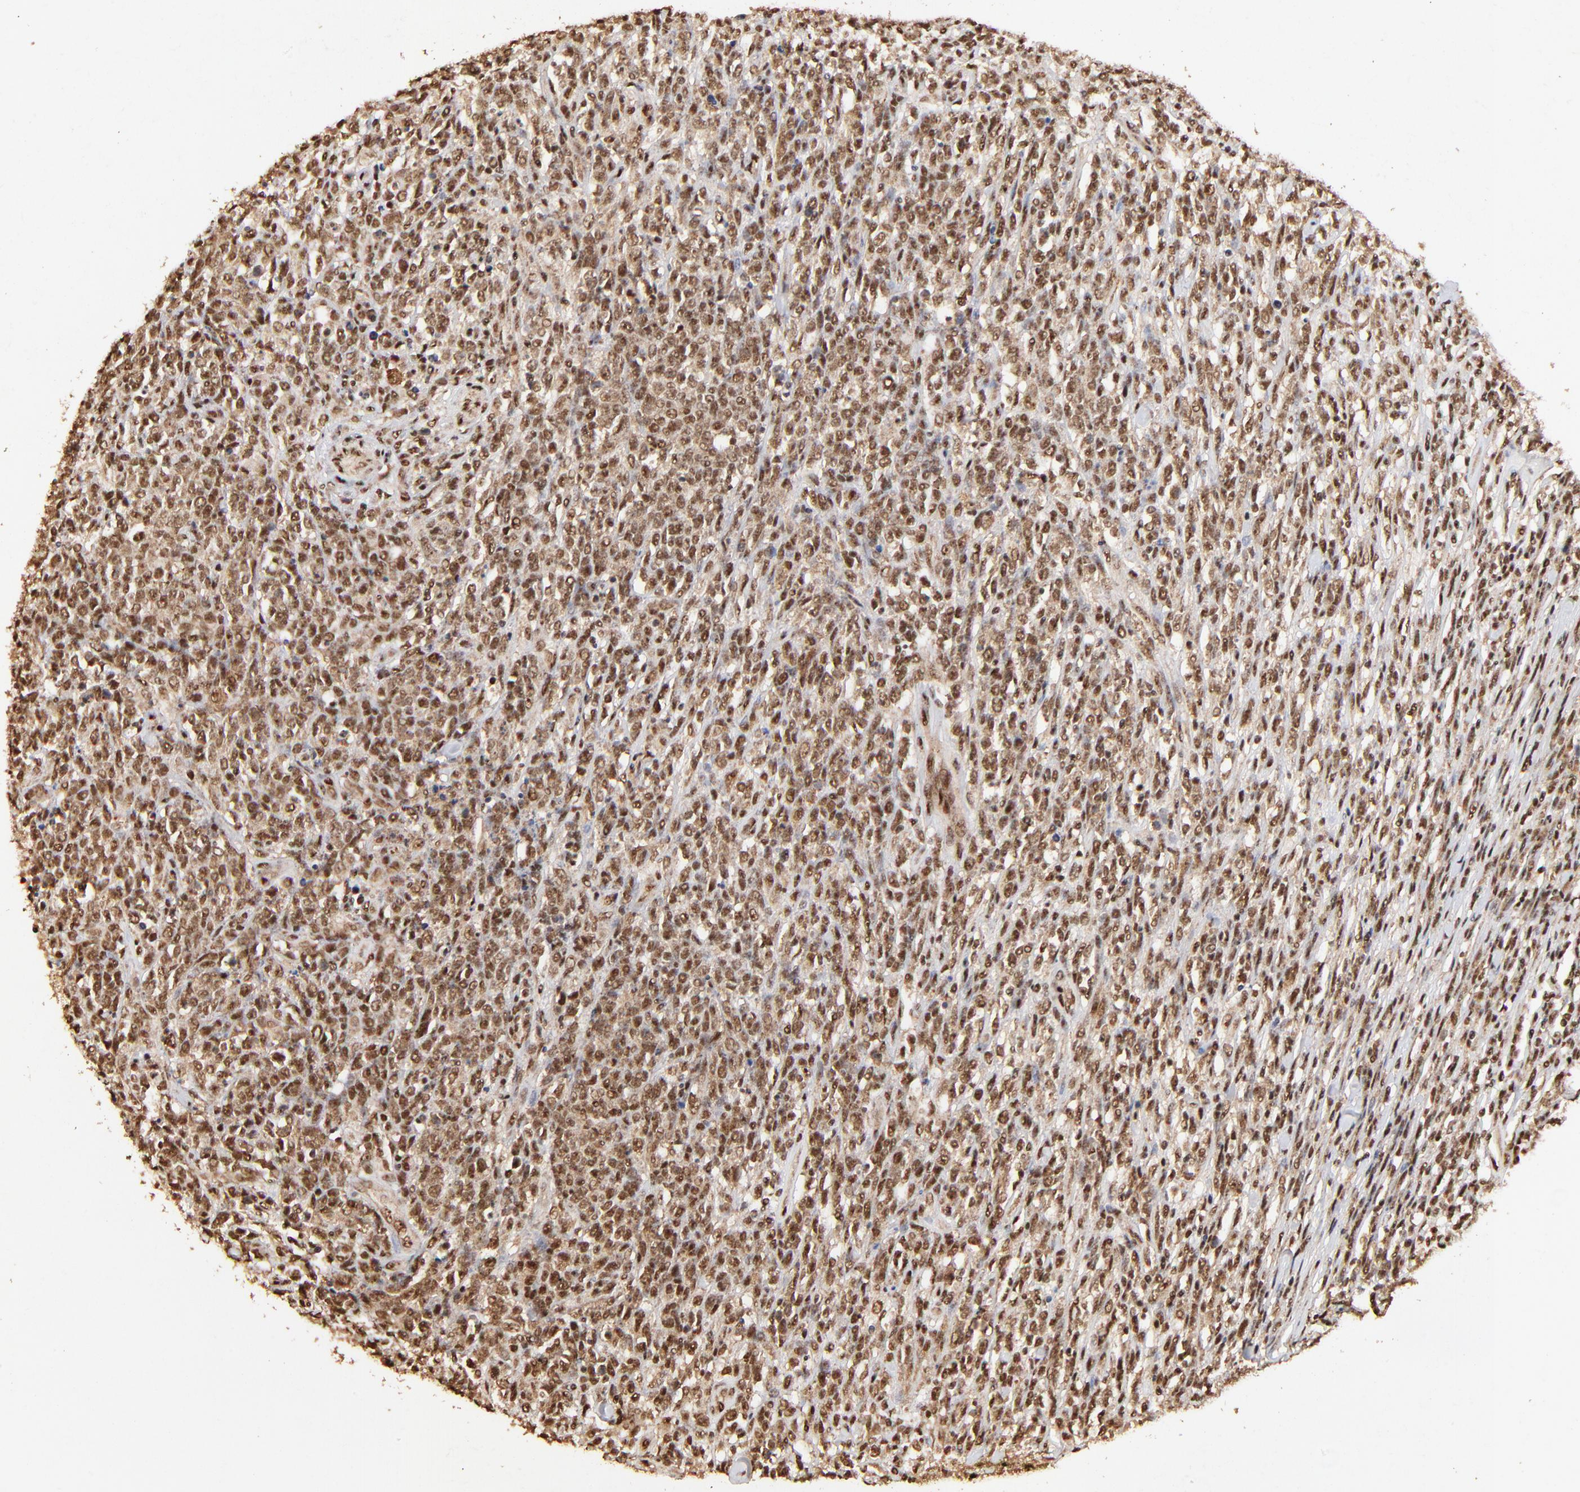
{"staining": {"intensity": "moderate", "quantity": ">75%", "location": "cytoplasmic/membranous,nuclear"}, "tissue": "lymphoma", "cell_type": "Tumor cells", "image_type": "cancer", "snomed": [{"axis": "morphology", "description": "Malignant lymphoma, non-Hodgkin's type, High grade"}, {"axis": "topography", "description": "Lymph node"}], "caption": "This is an image of immunohistochemistry (IHC) staining of high-grade malignant lymphoma, non-Hodgkin's type, which shows moderate expression in the cytoplasmic/membranous and nuclear of tumor cells.", "gene": "MED12", "patient": {"sex": "female", "age": 73}}